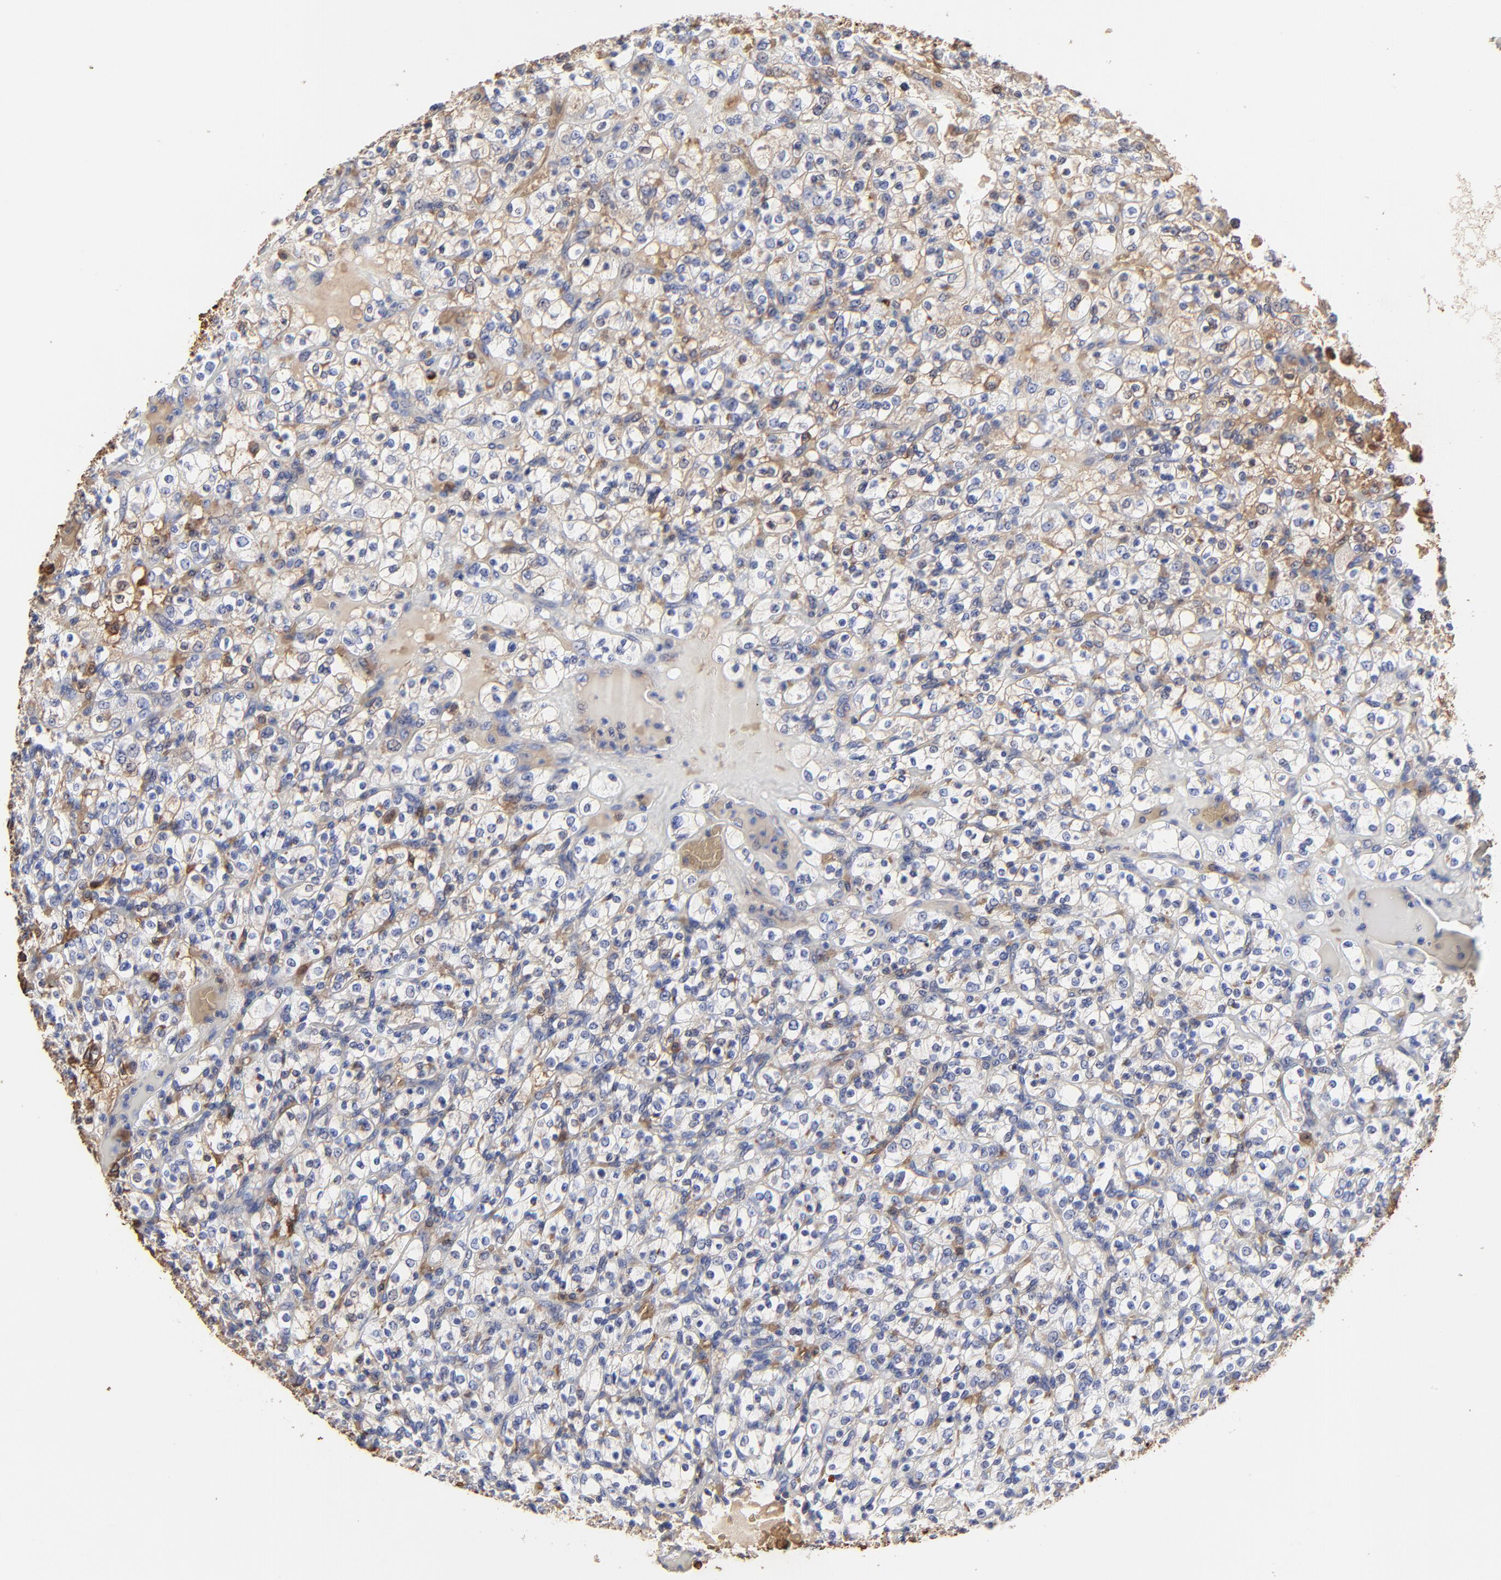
{"staining": {"intensity": "negative", "quantity": "none", "location": "none"}, "tissue": "renal cancer", "cell_type": "Tumor cells", "image_type": "cancer", "snomed": [{"axis": "morphology", "description": "Normal tissue, NOS"}, {"axis": "morphology", "description": "Adenocarcinoma, NOS"}, {"axis": "topography", "description": "Kidney"}], "caption": "Protein analysis of adenocarcinoma (renal) shows no significant expression in tumor cells. Nuclei are stained in blue.", "gene": "PAG1", "patient": {"sex": "female", "age": 72}}